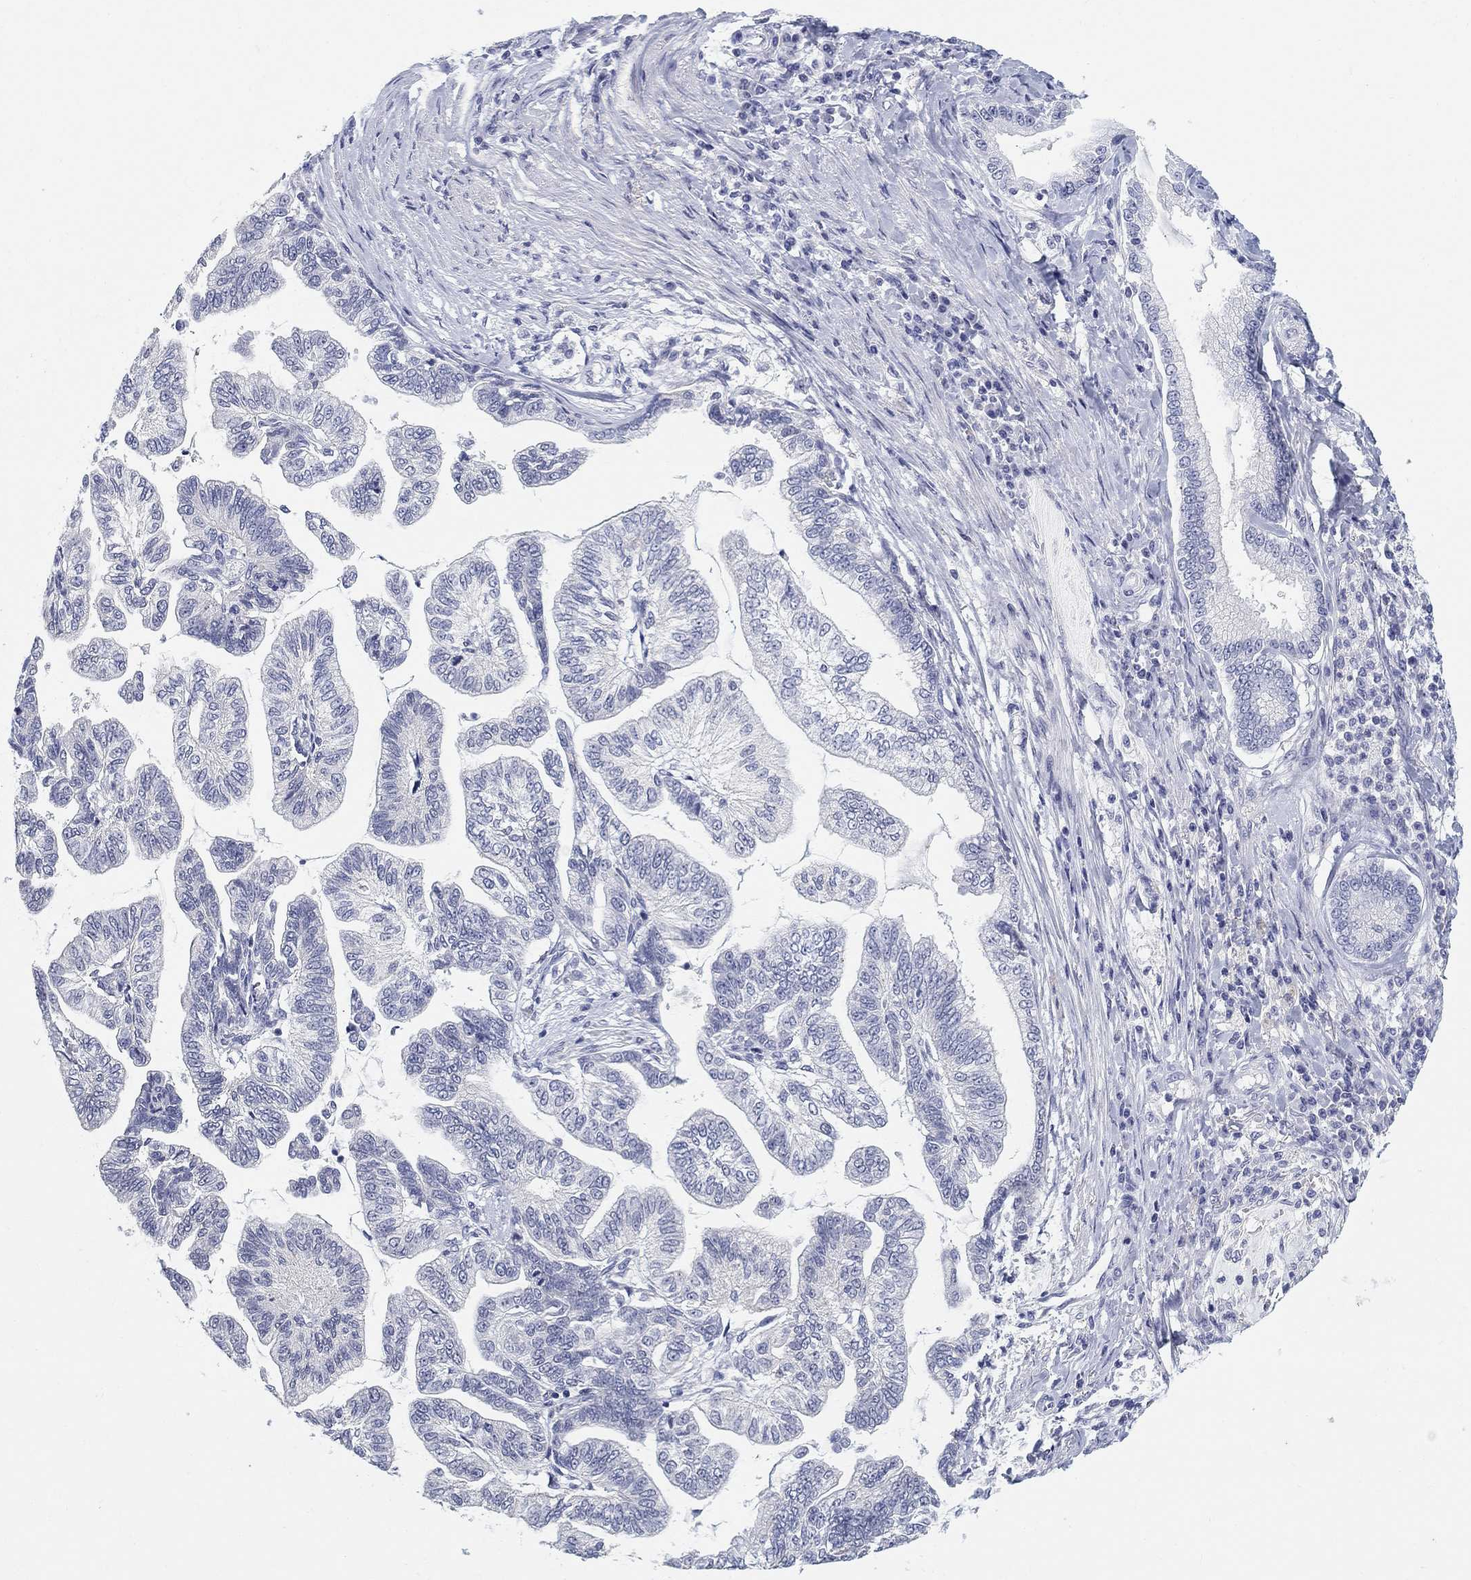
{"staining": {"intensity": "negative", "quantity": "none", "location": "none"}, "tissue": "stomach cancer", "cell_type": "Tumor cells", "image_type": "cancer", "snomed": [{"axis": "morphology", "description": "Adenocarcinoma, NOS"}, {"axis": "topography", "description": "Stomach"}], "caption": "Tumor cells are negative for brown protein staining in stomach adenocarcinoma.", "gene": "CLUL1", "patient": {"sex": "male", "age": 83}}